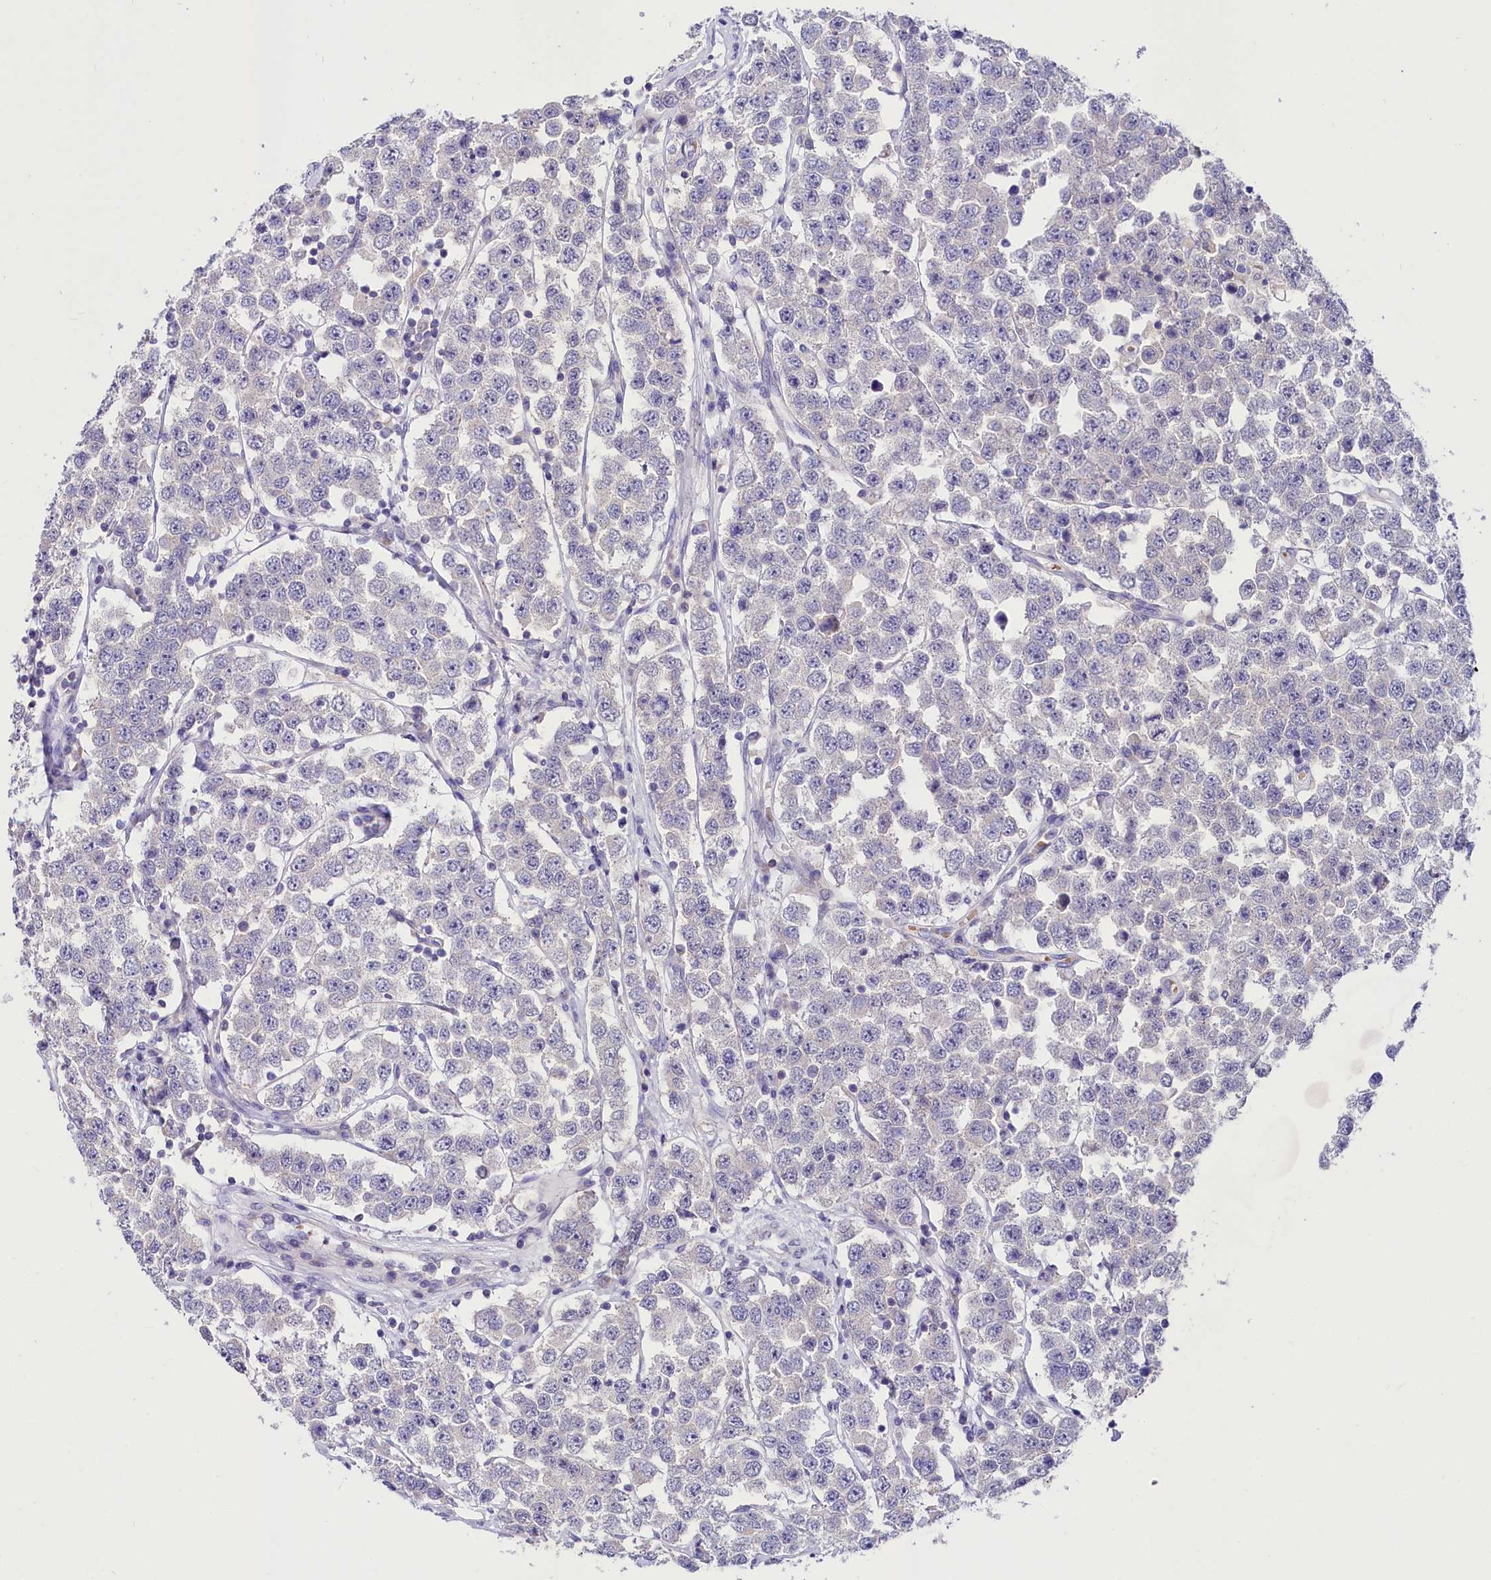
{"staining": {"intensity": "negative", "quantity": "none", "location": "none"}, "tissue": "testis cancer", "cell_type": "Tumor cells", "image_type": "cancer", "snomed": [{"axis": "morphology", "description": "Seminoma, NOS"}, {"axis": "topography", "description": "Testis"}], "caption": "Human testis seminoma stained for a protein using IHC demonstrates no staining in tumor cells.", "gene": "ABHD5", "patient": {"sex": "male", "age": 28}}